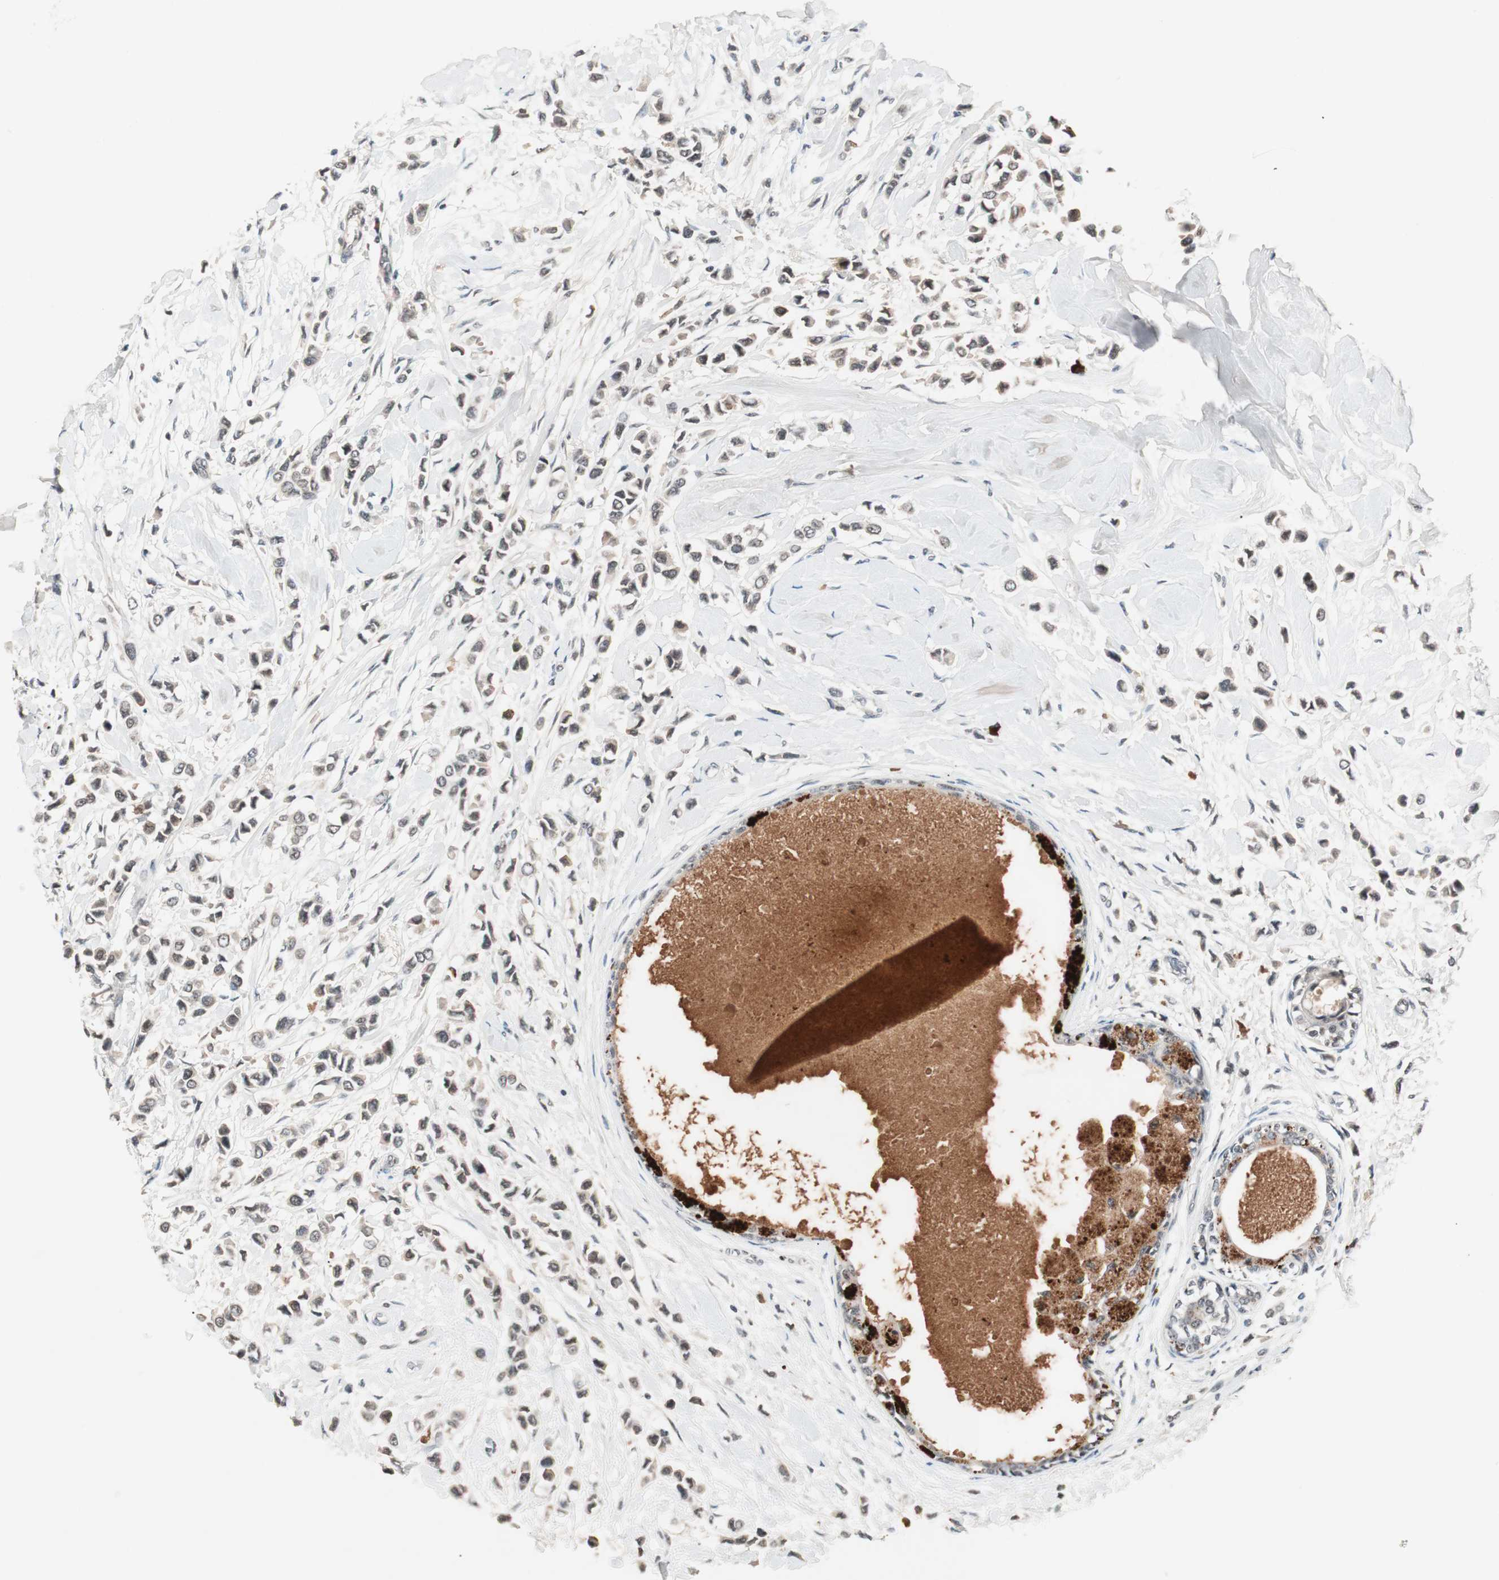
{"staining": {"intensity": "weak", "quantity": "<25%", "location": "nuclear"}, "tissue": "breast cancer", "cell_type": "Tumor cells", "image_type": "cancer", "snomed": [{"axis": "morphology", "description": "Lobular carcinoma"}, {"axis": "topography", "description": "Breast"}], "caption": "This is an IHC micrograph of breast cancer (lobular carcinoma). There is no expression in tumor cells.", "gene": "NFRKB", "patient": {"sex": "female", "age": 51}}